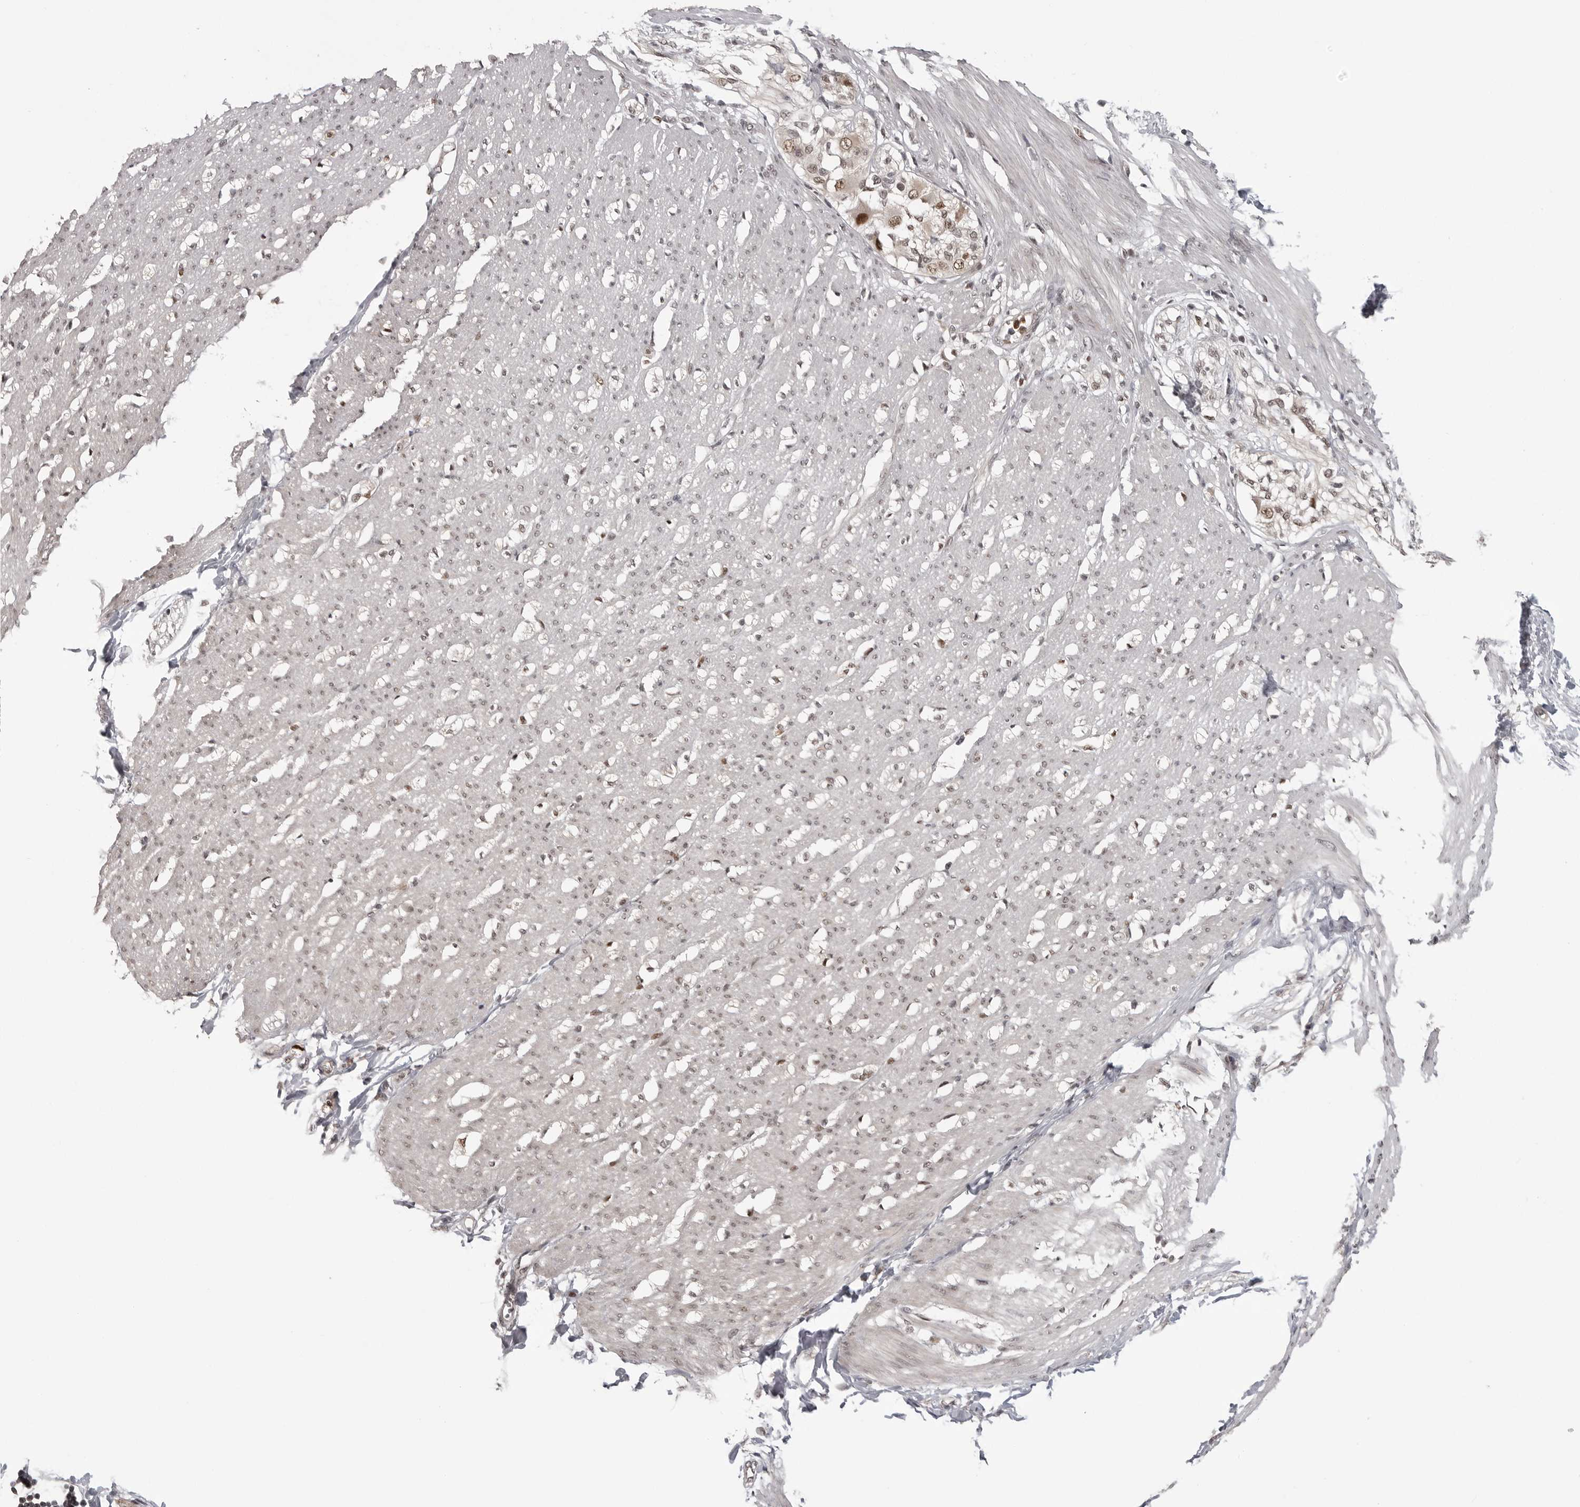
{"staining": {"intensity": "moderate", "quantity": "25%-75%", "location": "cytoplasmic/membranous,nuclear"}, "tissue": "smooth muscle", "cell_type": "Smooth muscle cells", "image_type": "normal", "snomed": [{"axis": "morphology", "description": "Normal tissue, NOS"}, {"axis": "morphology", "description": "Adenocarcinoma, NOS"}, {"axis": "topography", "description": "Colon"}, {"axis": "topography", "description": "Peripheral nerve tissue"}], "caption": "Immunohistochemical staining of unremarkable human smooth muscle demonstrates moderate cytoplasmic/membranous,nuclear protein staining in about 25%-75% of smooth muscle cells.", "gene": "PEG3", "patient": {"sex": "male", "age": 14}}